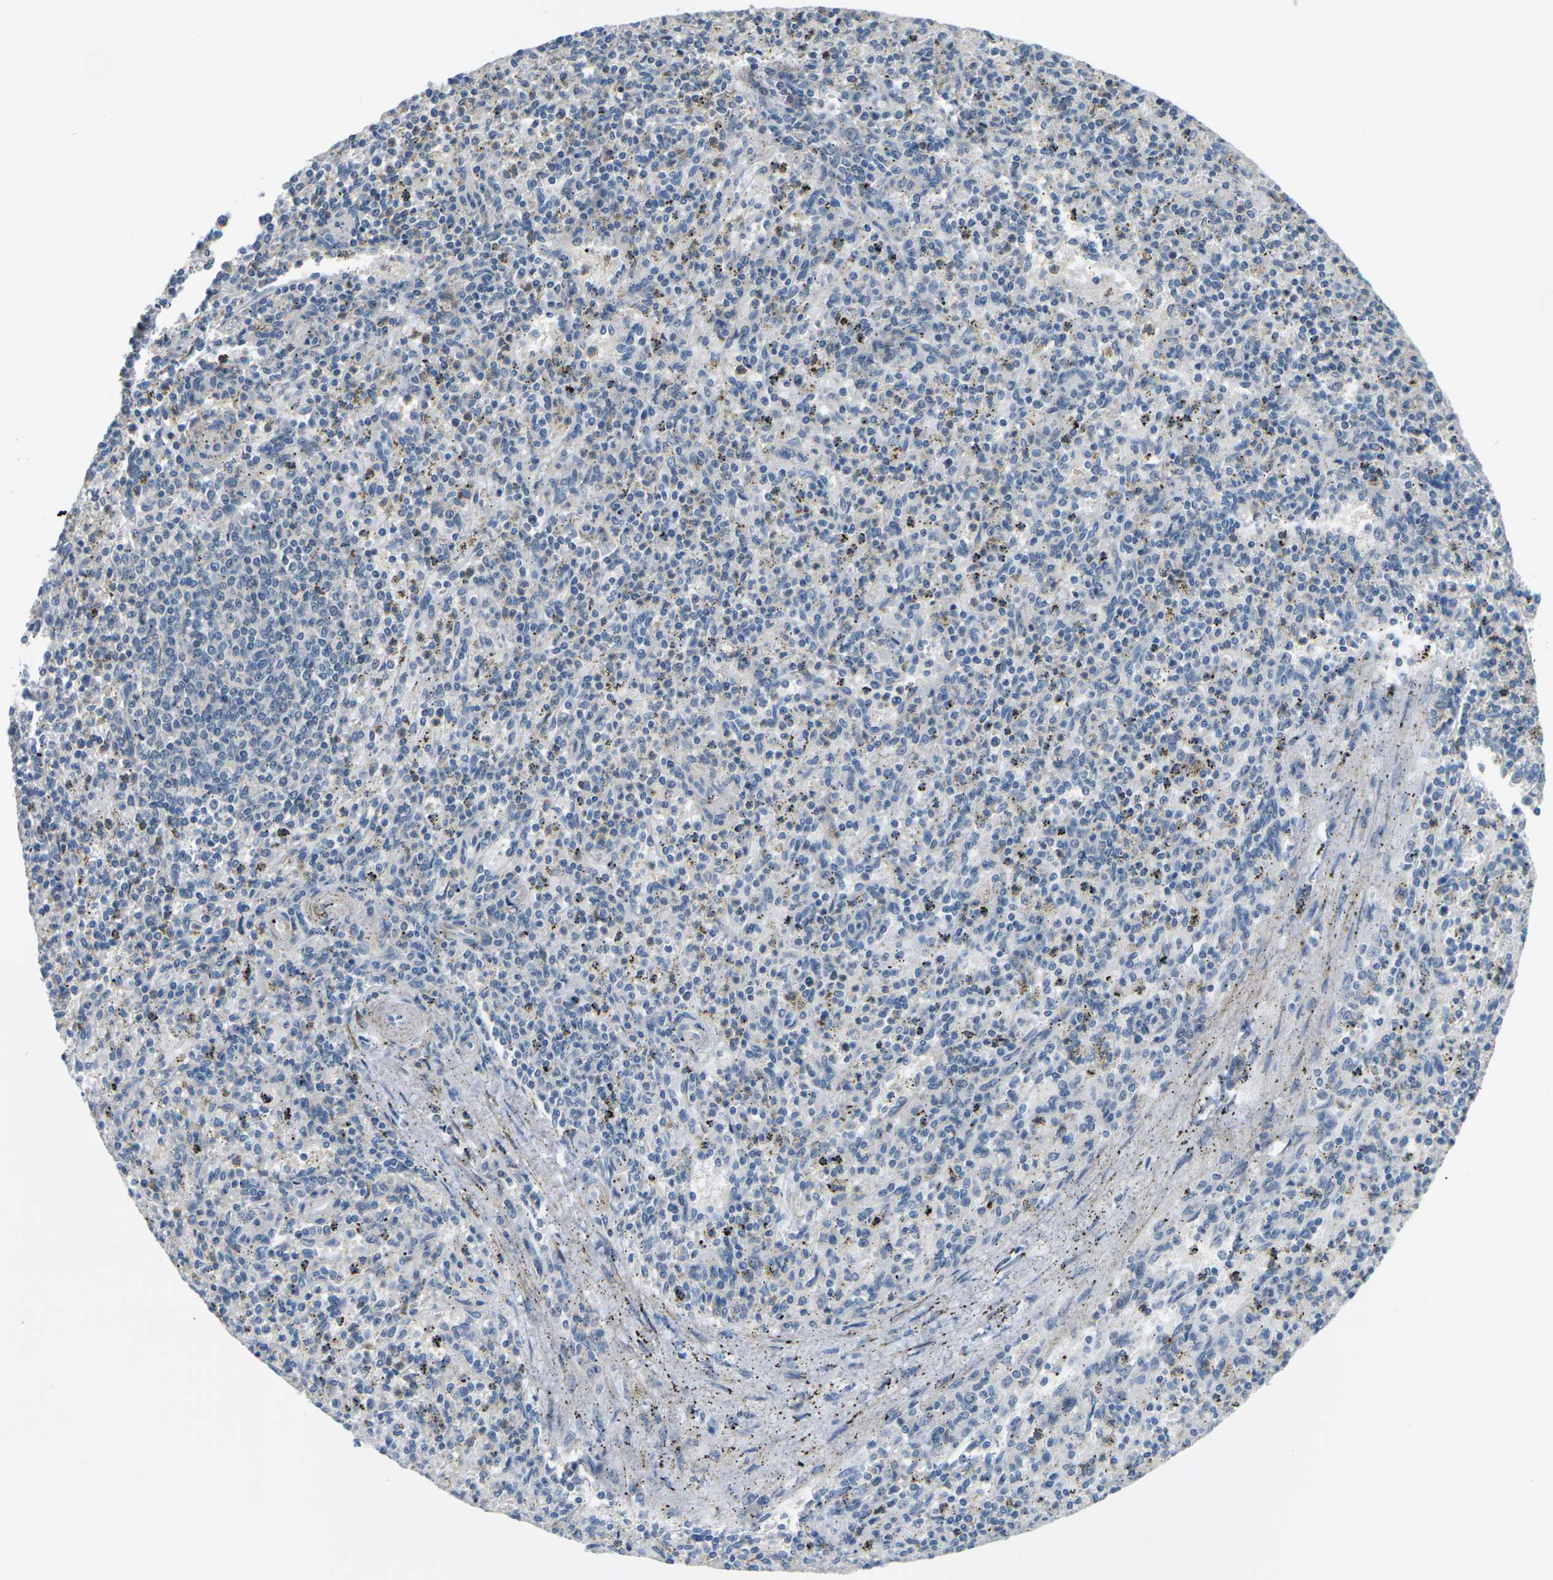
{"staining": {"intensity": "negative", "quantity": "none", "location": "none"}, "tissue": "spleen", "cell_type": "Cells in red pulp", "image_type": "normal", "snomed": [{"axis": "morphology", "description": "Normal tissue, NOS"}, {"axis": "topography", "description": "Spleen"}], "caption": "Immunohistochemical staining of benign spleen demonstrates no significant expression in cells in red pulp.", "gene": "SLC13A3", "patient": {"sex": "male", "age": 72}}